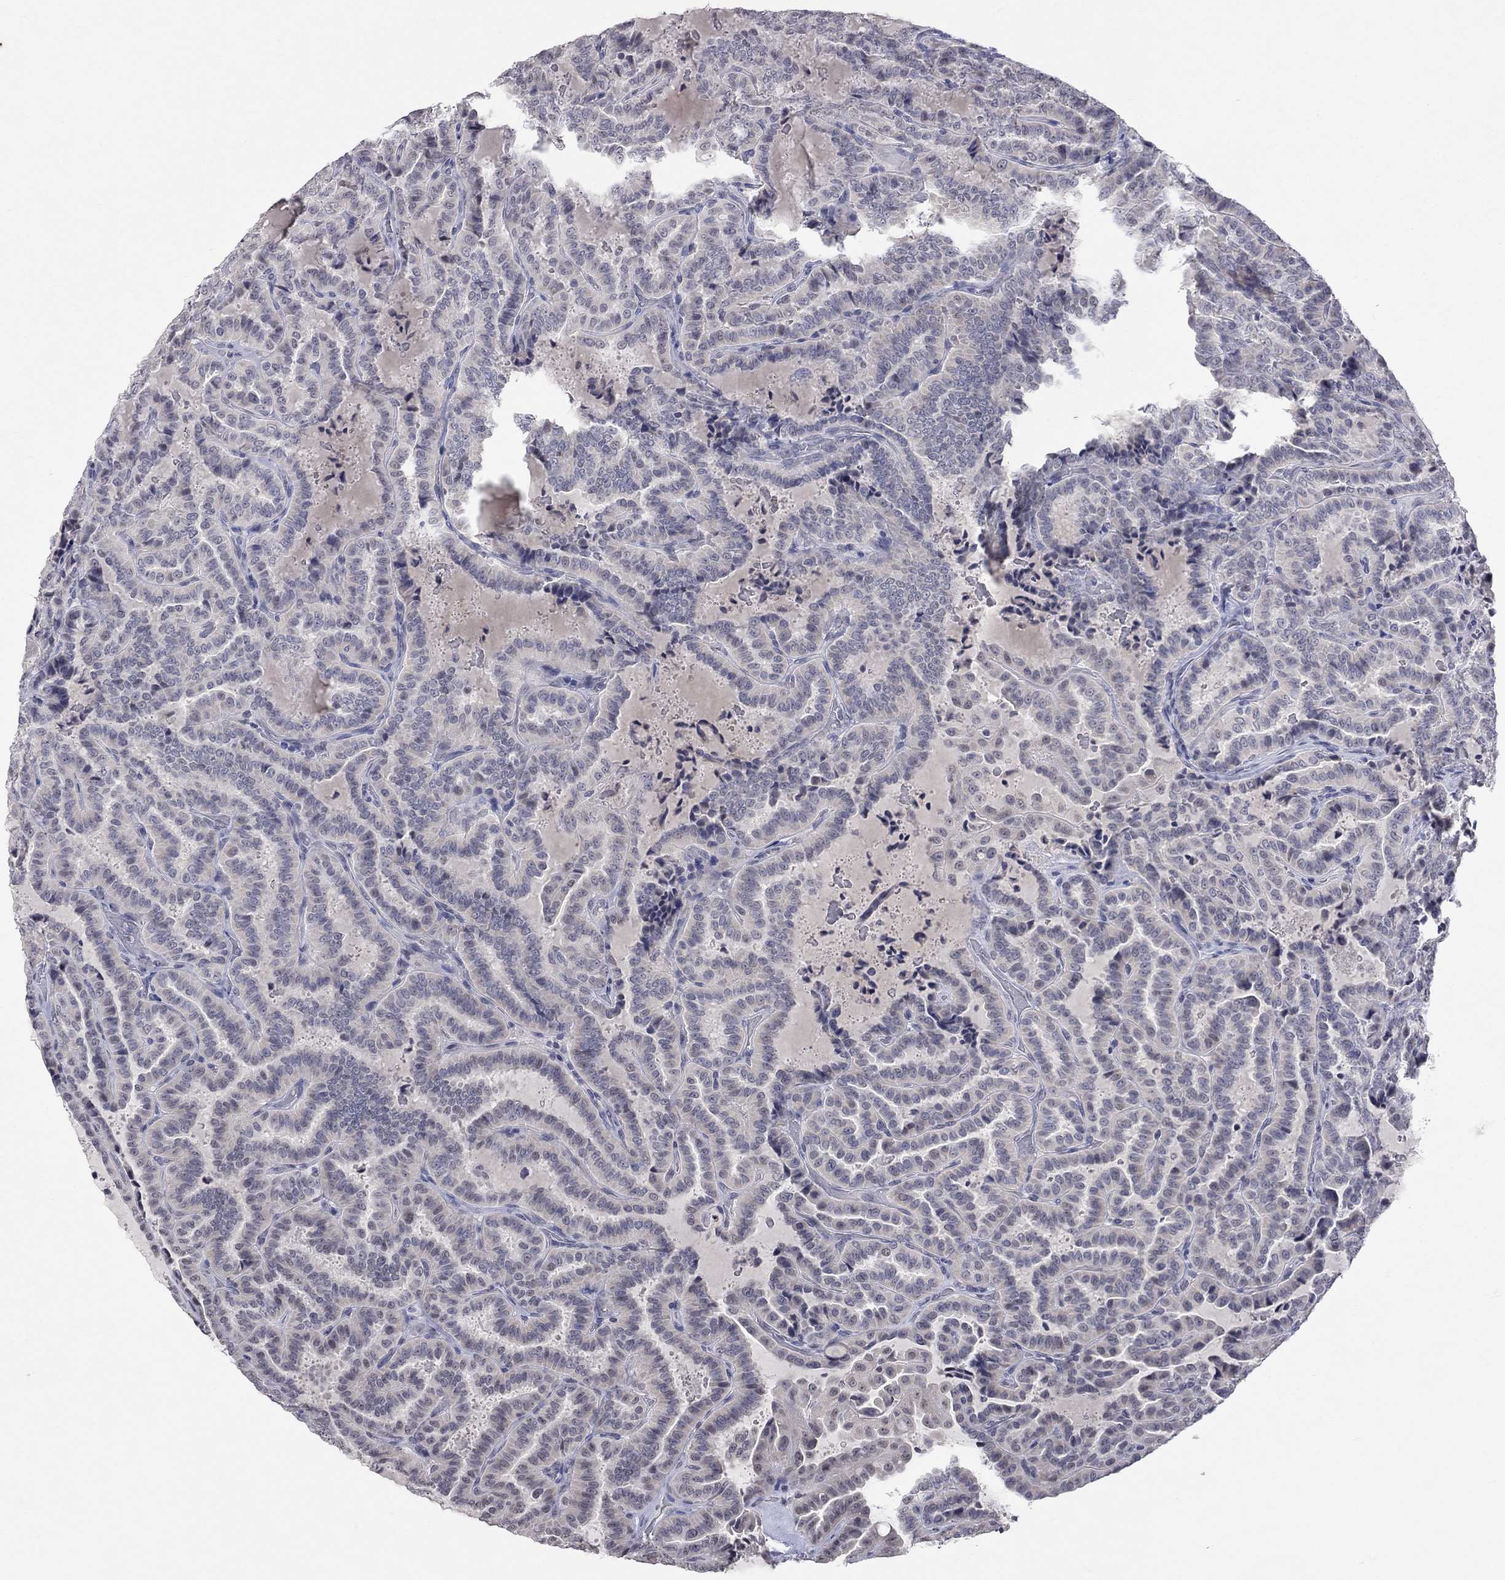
{"staining": {"intensity": "negative", "quantity": "none", "location": "none"}, "tissue": "thyroid cancer", "cell_type": "Tumor cells", "image_type": "cancer", "snomed": [{"axis": "morphology", "description": "Papillary adenocarcinoma, NOS"}, {"axis": "topography", "description": "Thyroid gland"}], "caption": "Human papillary adenocarcinoma (thyroid) stained for a protein using immunohistochemistry demonstrates no staining in tumor cells.", "gene": "TMEM143", "patient": {"sex": "female", "age": 39}}